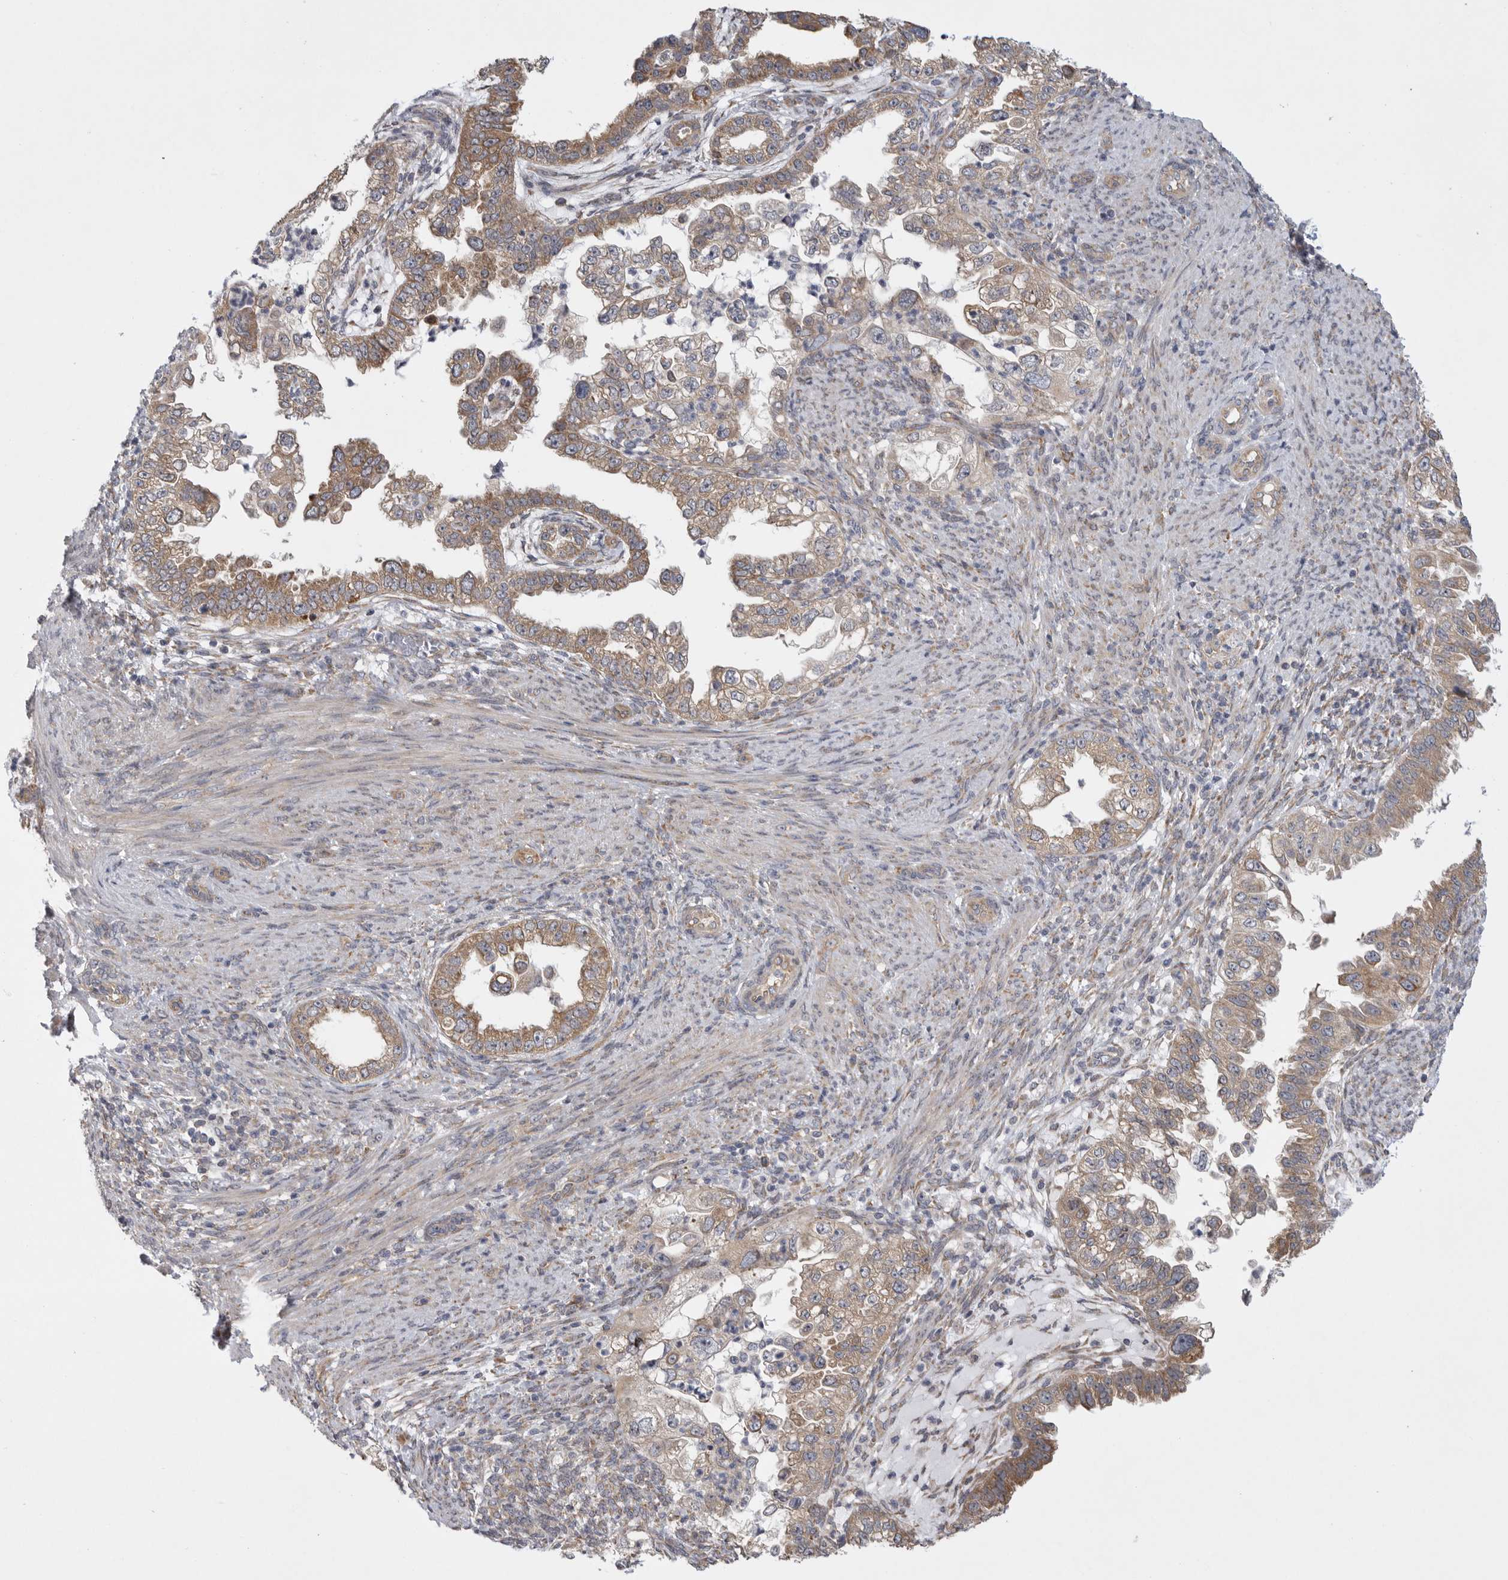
{"staining": {"intensity": "moderate", "quantity": ">75%", "location": "cytoplasmic/membranous"}, "tissue": "endometrial cancer", "cell_type": "Tumor cells", "image_type": "cancer", "snomed": [{"axis": "morphology", "description": "Adenocarcinoma, NOS"}, {"axis": "topography", "description": "Endometrium"}], "caption": "IHC (DAB (3,3'-diaminobenzidine)) staining of human adenocarcinoma (endometrial) displays moderate cytoplasmic/membranous protein expression in about >75% of tumor cells.", "gene": "FBXO43", "patient": {"sex": "female", "age": 85}}